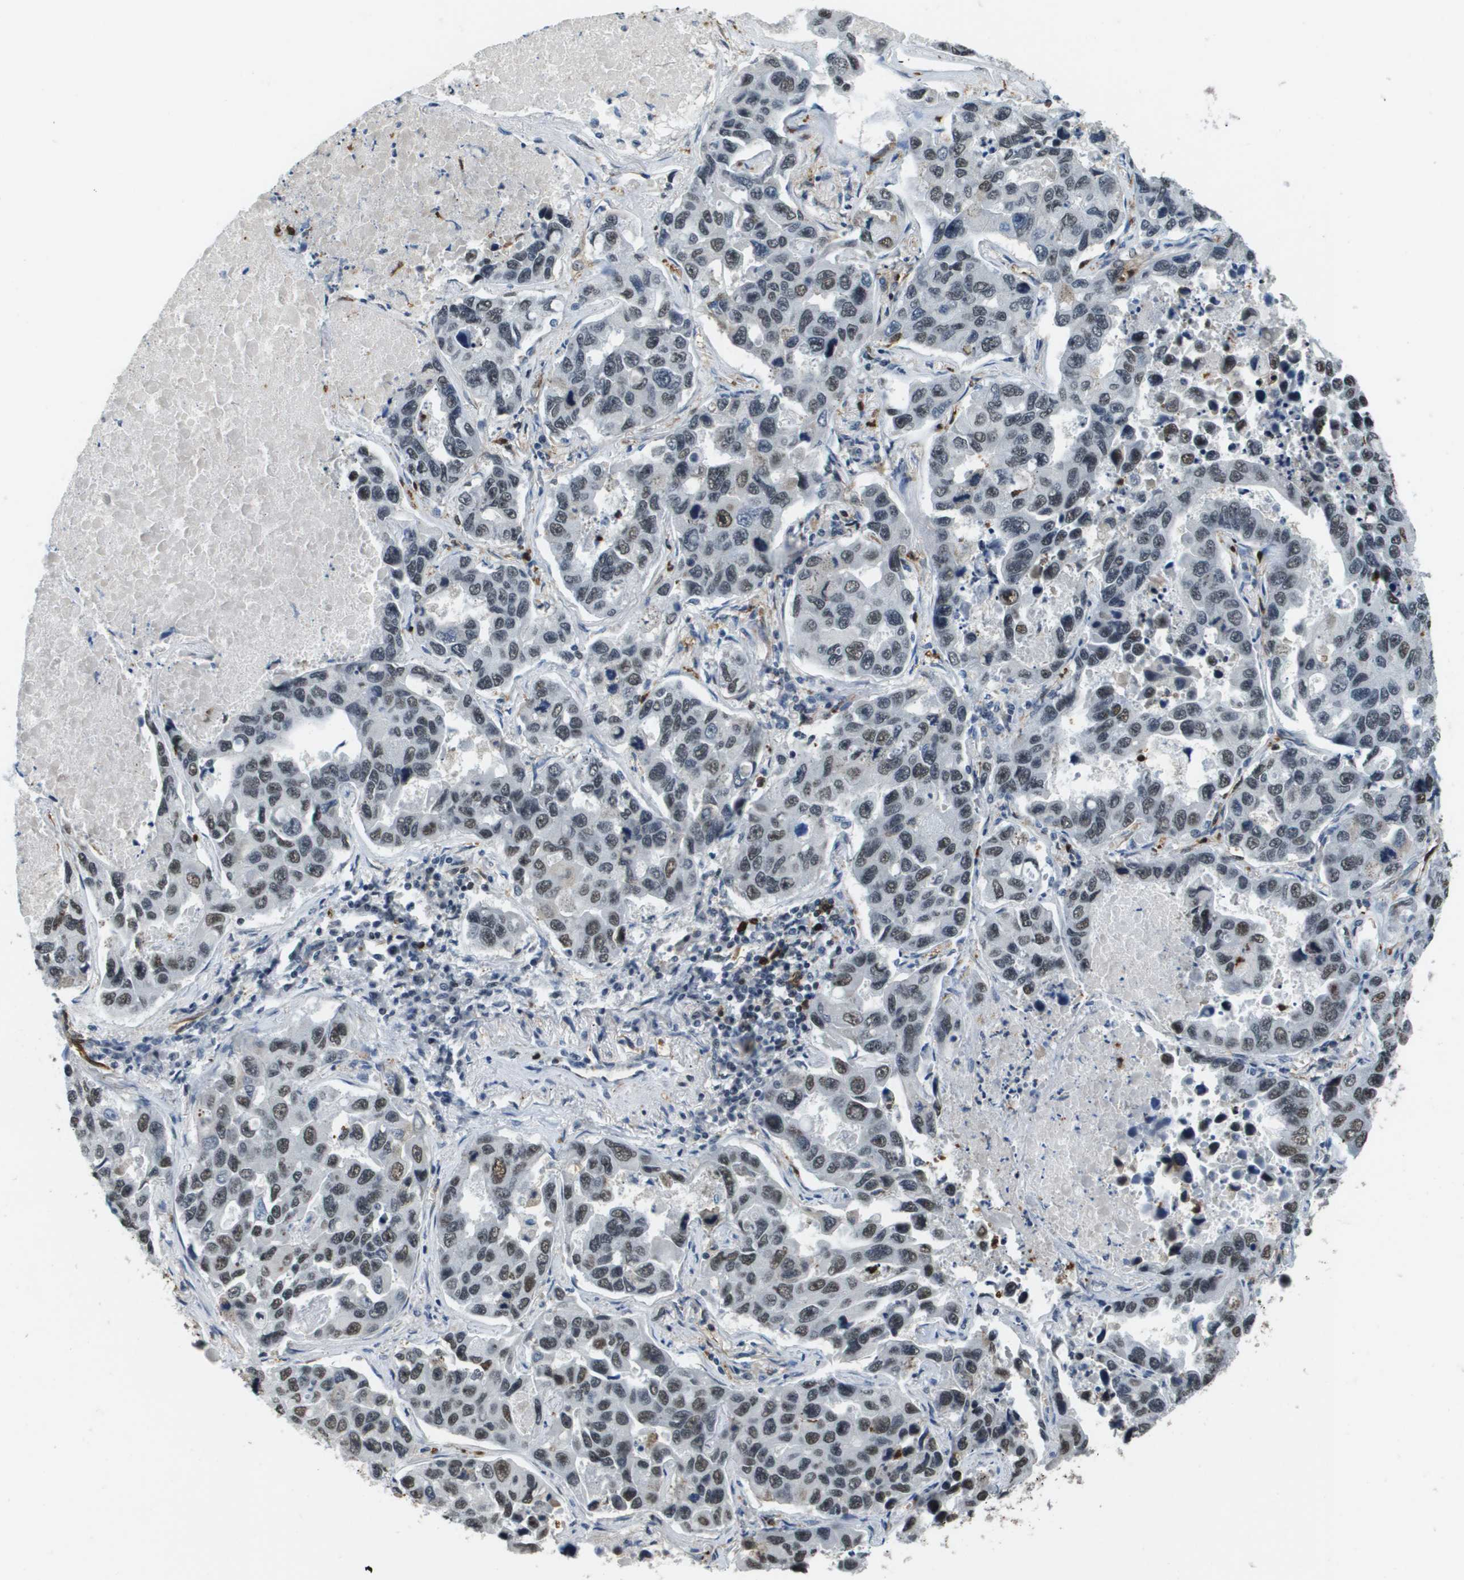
{"staining": {"intensity": "moderate", "quantity": "25%-75%", "location": "nuclear"}, "tissue": "lung cancer", "cell_type": "Tumor cells", "image_type": "cancer", "snomed": [{"axis": "morphology", "description": "Adenocarcinoma, NOS"}, {"axis": "topography", "description": "Lung"}], "caption": "High-magnification brightfield microscopy of lung cancer (adenocarcinoma) stained with DAB (3,3'-diaminobenzidine) (brown) and counterstained with hematoxylin (blue). tumor cells exhibit moderate nuclear staining is seen in about25%-75% of cells.", "gene": "EP400", "patient": {"sex": "male", "age": 64}}